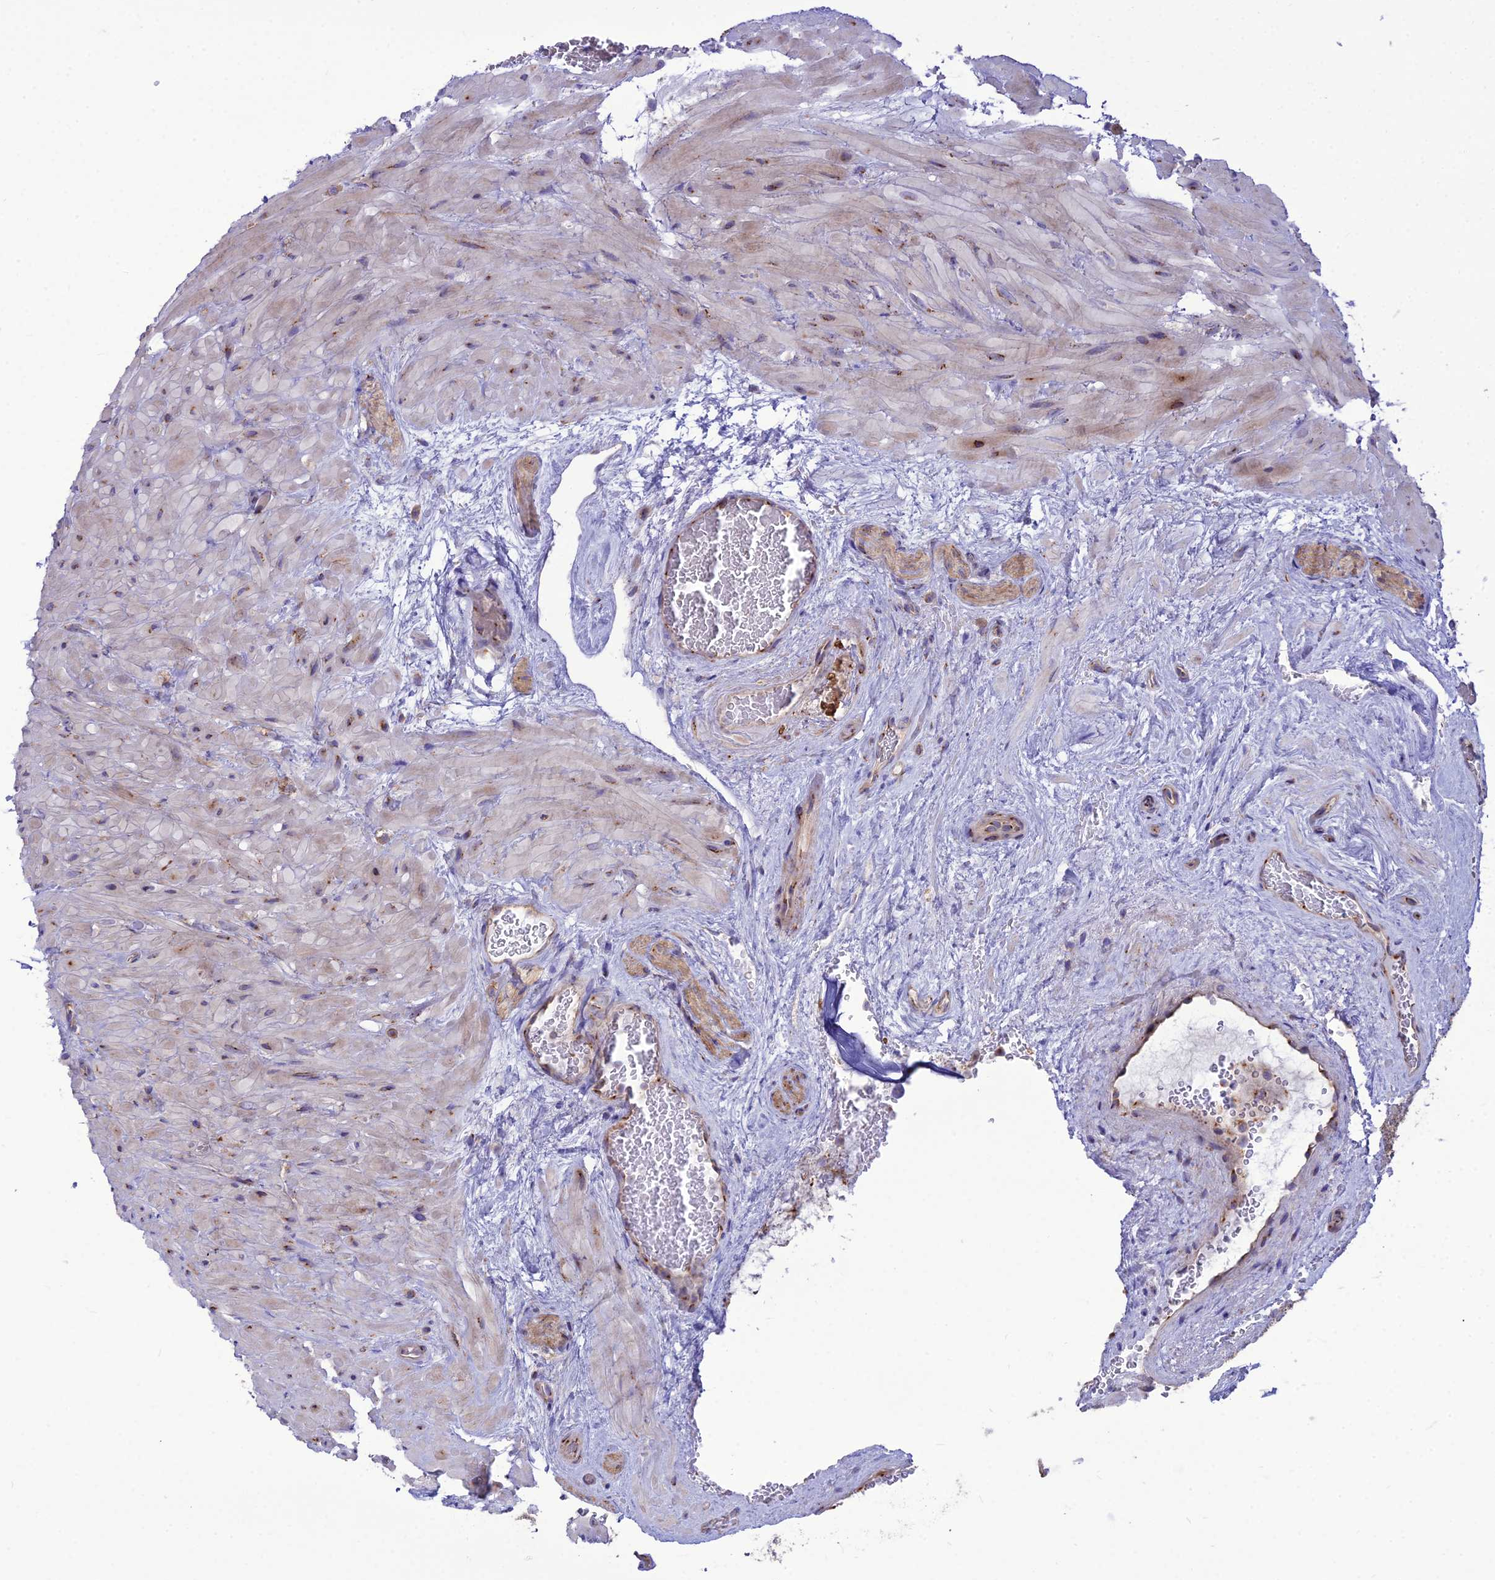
{"staining": {"intensity": "strong", "quantity": "25%-75%", "location": "cytoplasmic/membranous"}, "tissue": "seminal vesicle", "cell_type": "Glandular cells", "image_type": "normal", "snomed": [{"axis": "morphology", "description": "Normal tissue, NOS"}, {"axis": "topography", "description": "Seminal veicle"}, {"axis": "topography", "description": "Peripheral nerve tissue"}], "caption": "Protein analysis of benign seminal vesicle reveals strong cytoplasmic/membranous staining in approximately 25%-75% of glandular cells.", "gene": "SPRYD7", "patient": {"sex": "male", "age": 67}}